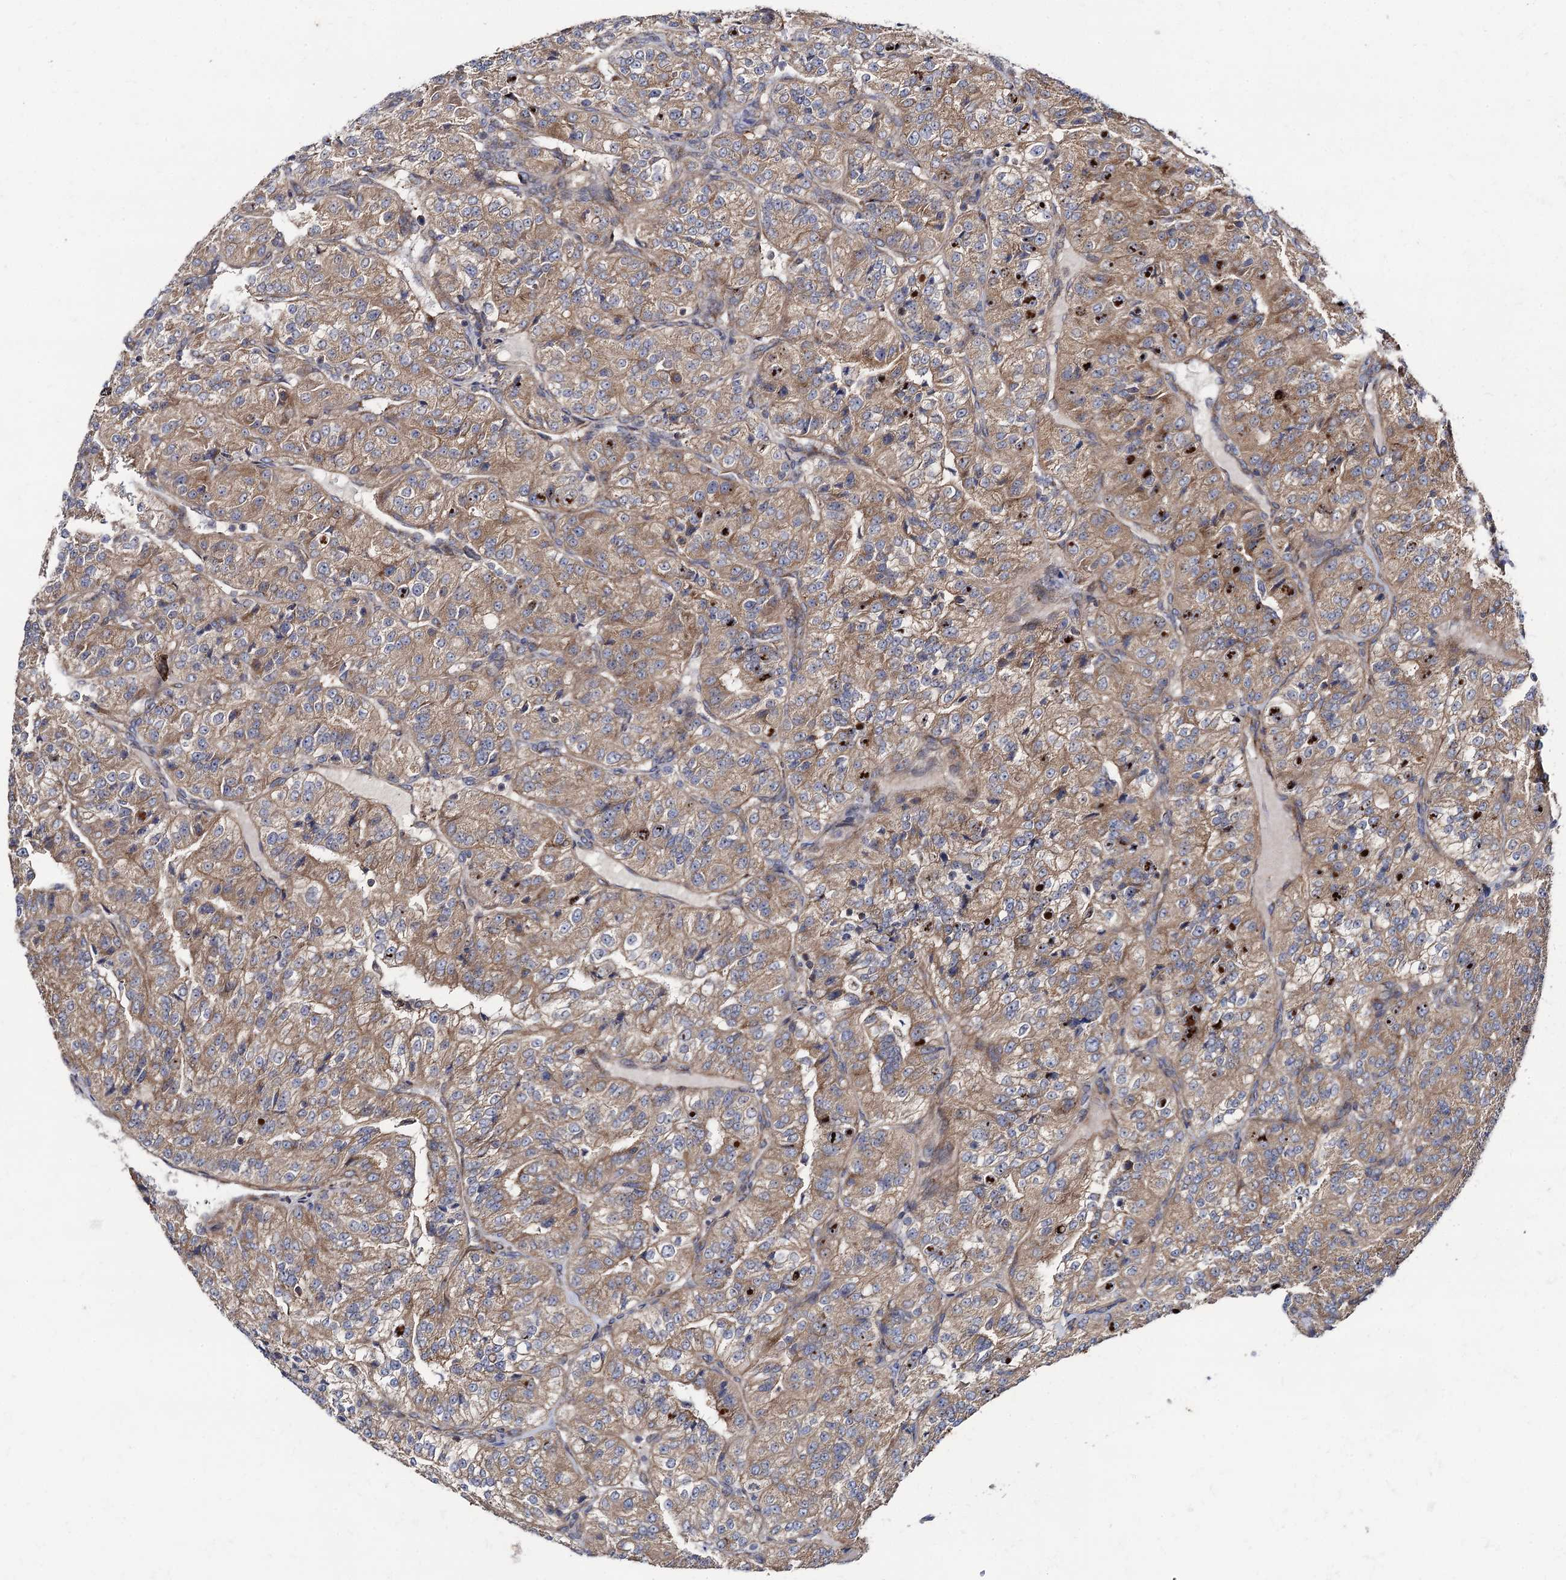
{"staining": {"intensity": "moderate", "quantity": ">75%", "location": "cytoplasmic/membranous"}, "tissue": "renal cancer", "cell_type": "Tumor cells", "image_type": "cancer", "snomed": [{"axis": "morphology", "description": "Adenocarcinoma, NOS"}, {"axis": "topography", "description": "Kidney"}], "caption": "Adenocarcinoma (renal) tissue exhibits moderate cytoplasmic/membranous staining in approximately >75% of tumor cells, visualized by immunohistochemistry. The staining was performed using DAB to visualize the protein expression in brown, while the nuclei were stained in blue with hematoxylin (Magnification: 20x).", "gene": "DYDC1", "patient": {"sex": "female", "age": 63}}